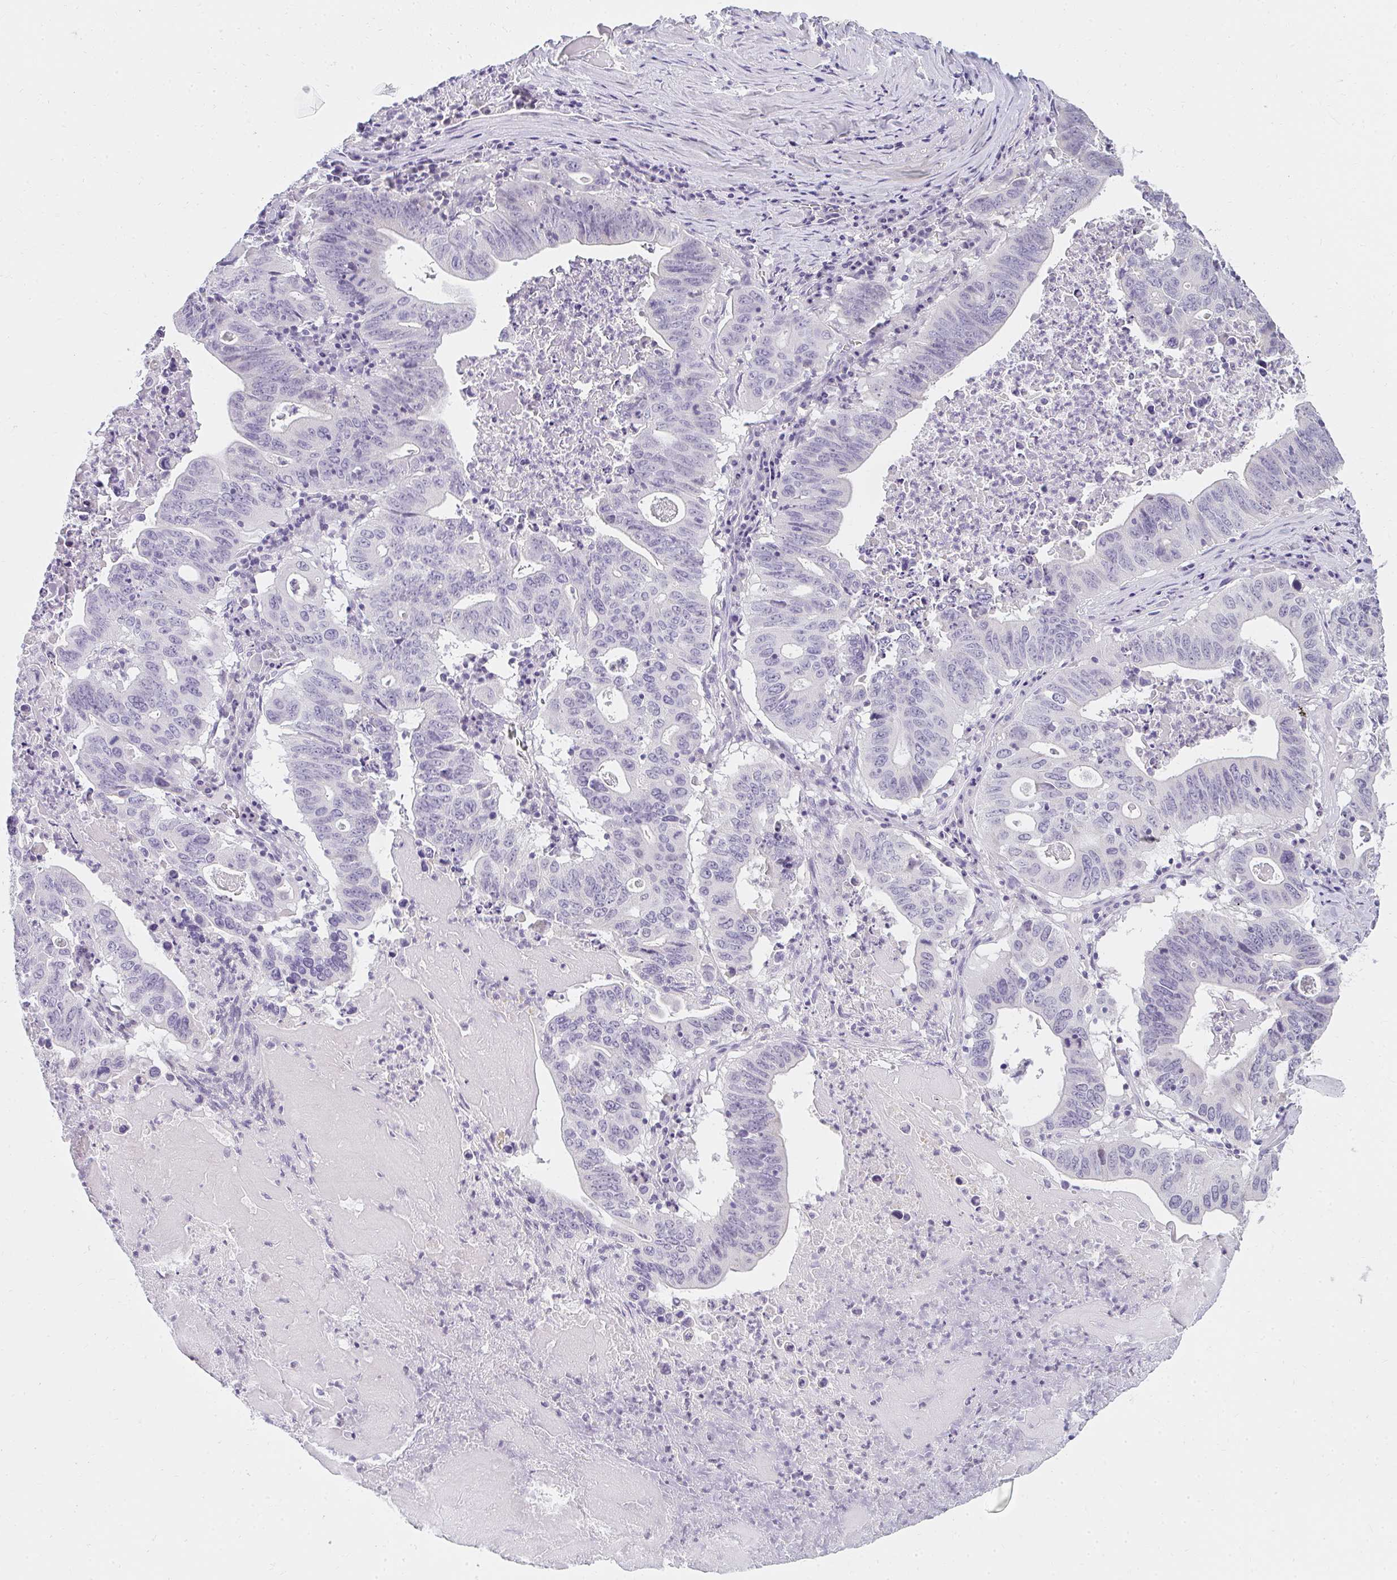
{"staining": {"intensity": "negative", "quantity": "none", "location": "none"}, "tissue": "lung cancer", "cell_type": "Tumor cells", "image_type": "cancer", "snomed": [{"axis": "morphology", "description": "Adenocarcinoma, NOS"}, {"axis": "topography", "description": "Lung"}], "caption": "Adenocarcinoma (lung) stained for a protein using immunohistochemistry demonstrates no expression tumor cells.", "gene": "PPP1R3G", "patient": {"sex": "female", "age": 60}}